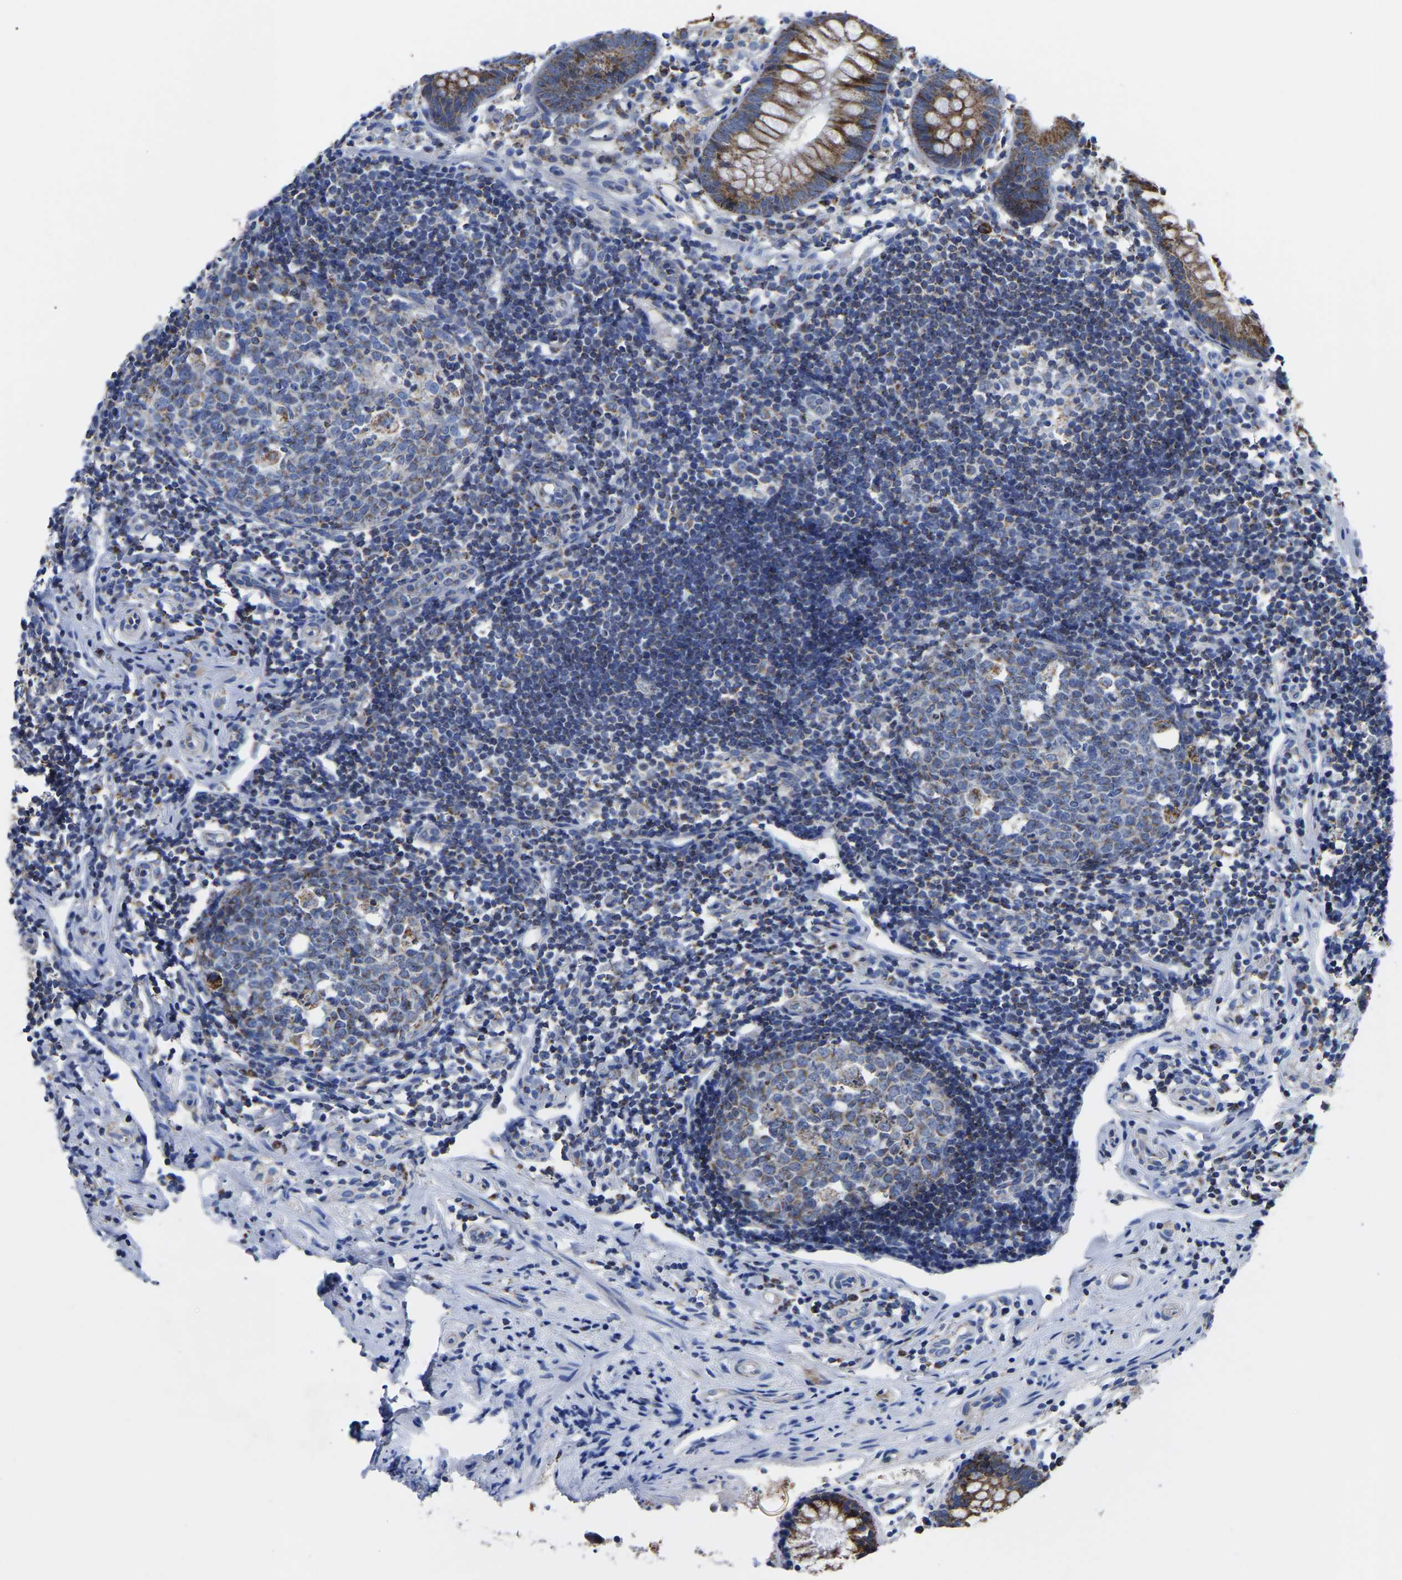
{"staining": {"intensity": "moderate", "quantity": ">75%", "location": "cytoplasmic/membranous"}, "tissue": "appendix", "cell_type": "Glandular cells", "image_type": "normal", "snomed": [{"axis": "morphology", "description": "Normal tissue, NOS"}, {"axis": "topography", "description": "Appendix"}], "caption": "The histopathology image displays immunohistochemical staining of benign appendix. There is moderate cytoplasmic/membranous expression is appreciated in approximately >75% of glandular cells. The staining was performed using DAB, with brown indicating positive protein expression. Nuclei are stained blue with hematoxylin.", "gene": "ETFA", "patient": {"sex": "female", "age": 20}}